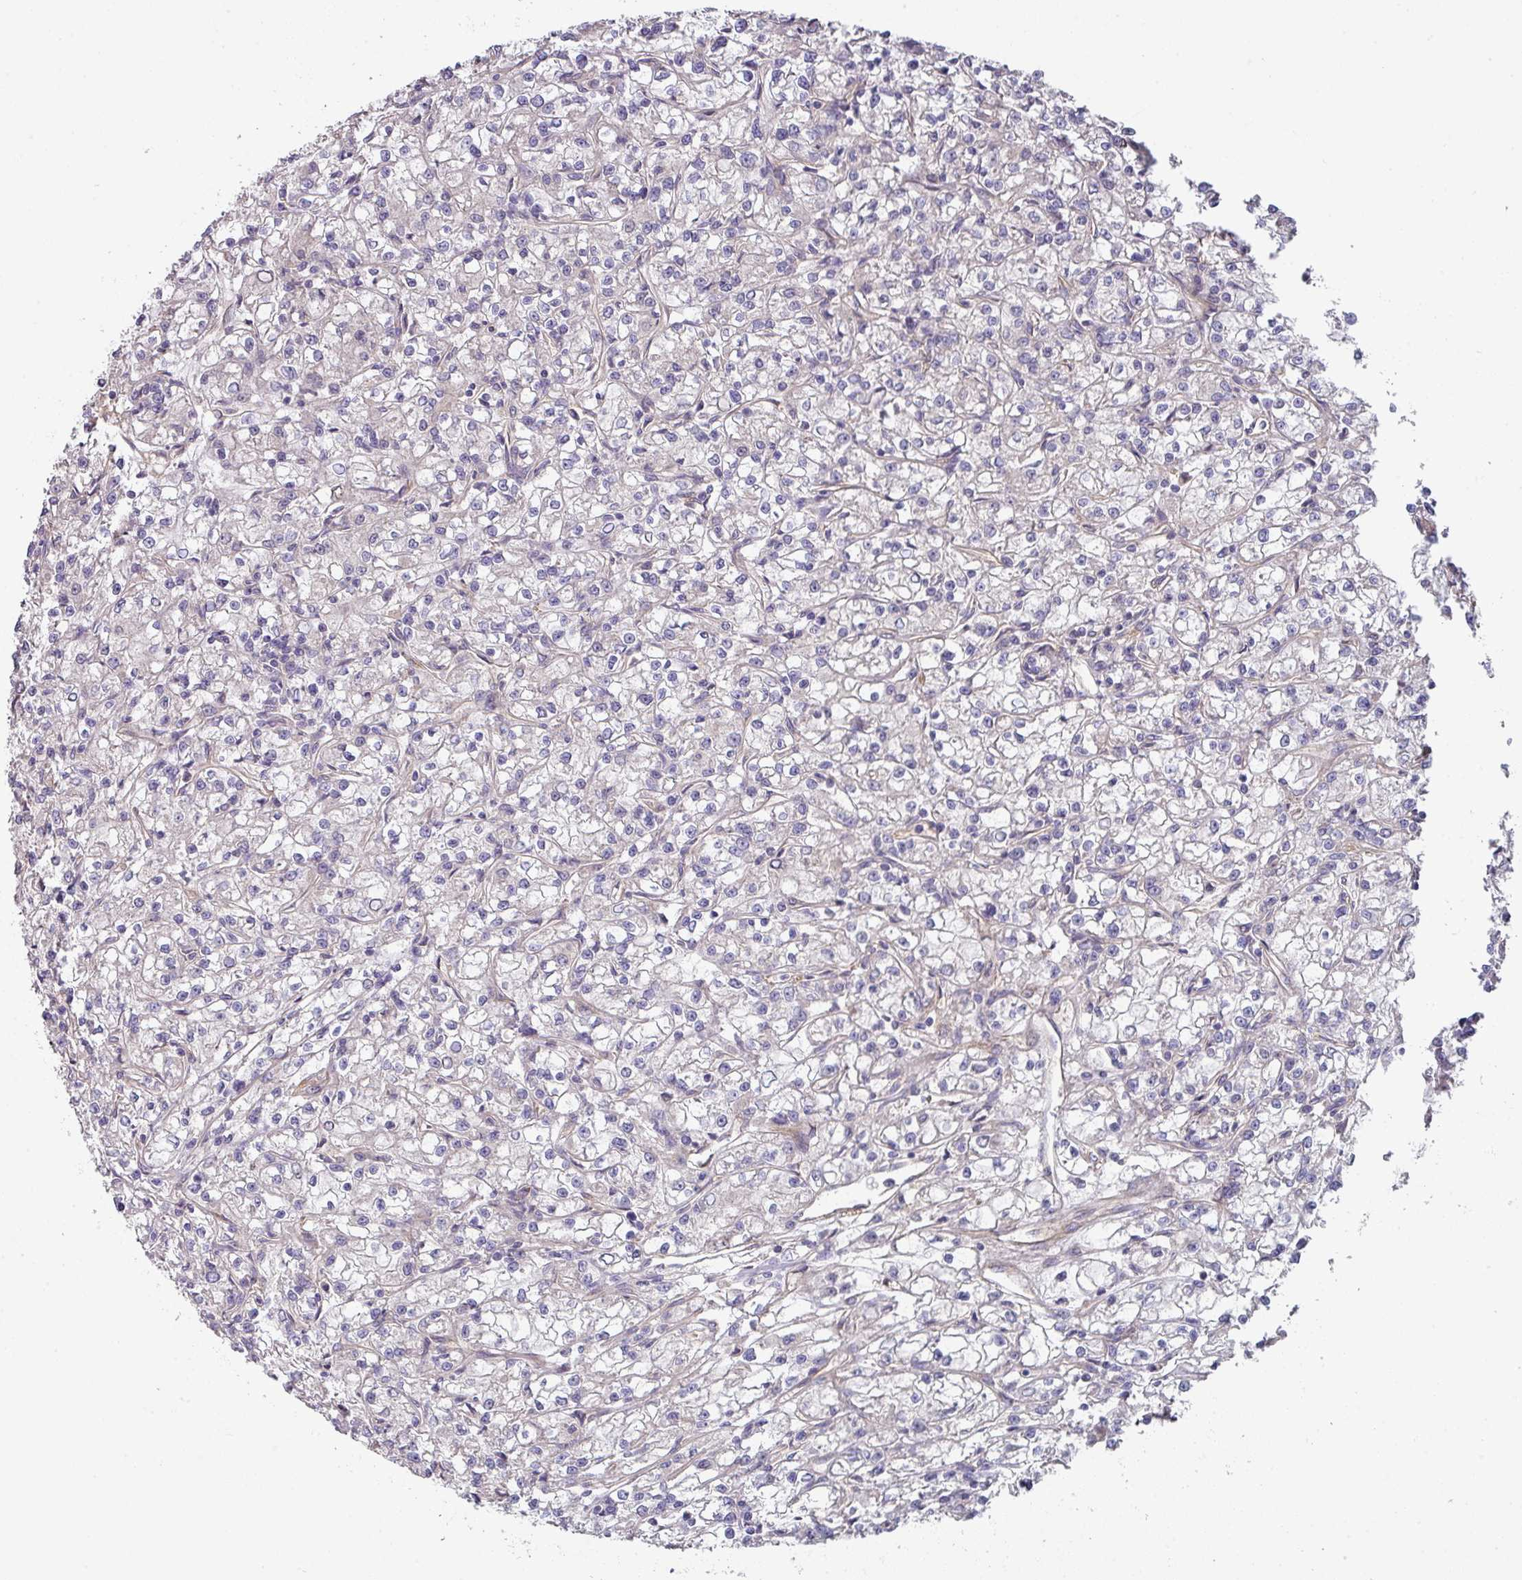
{"staining": {"intensity": "negative", "quantity": "none", "location": "none"}, "tissue": "renal cancer", "cell_type": "Tumor cells", "image_type": "cancer", "snomed": [{"axis": "morphology", "description": "Adenocarcinoma, NOS"}, {"axis": "topography", "description": "Kidney"}], "caption": "A high-resolution micrograph shows immunohistochemistry staining of renal adenocarcinoma, which shows no significant positivity in tumor cells. Brightfield microscopy of IHC stained with DAB (3,3'-diaminobenzidine) (brown) and hematoxylin (blue), captured at high magnification.", "gene": "DCAF12L2", "patient": {"sex": "female", "age": 59}}